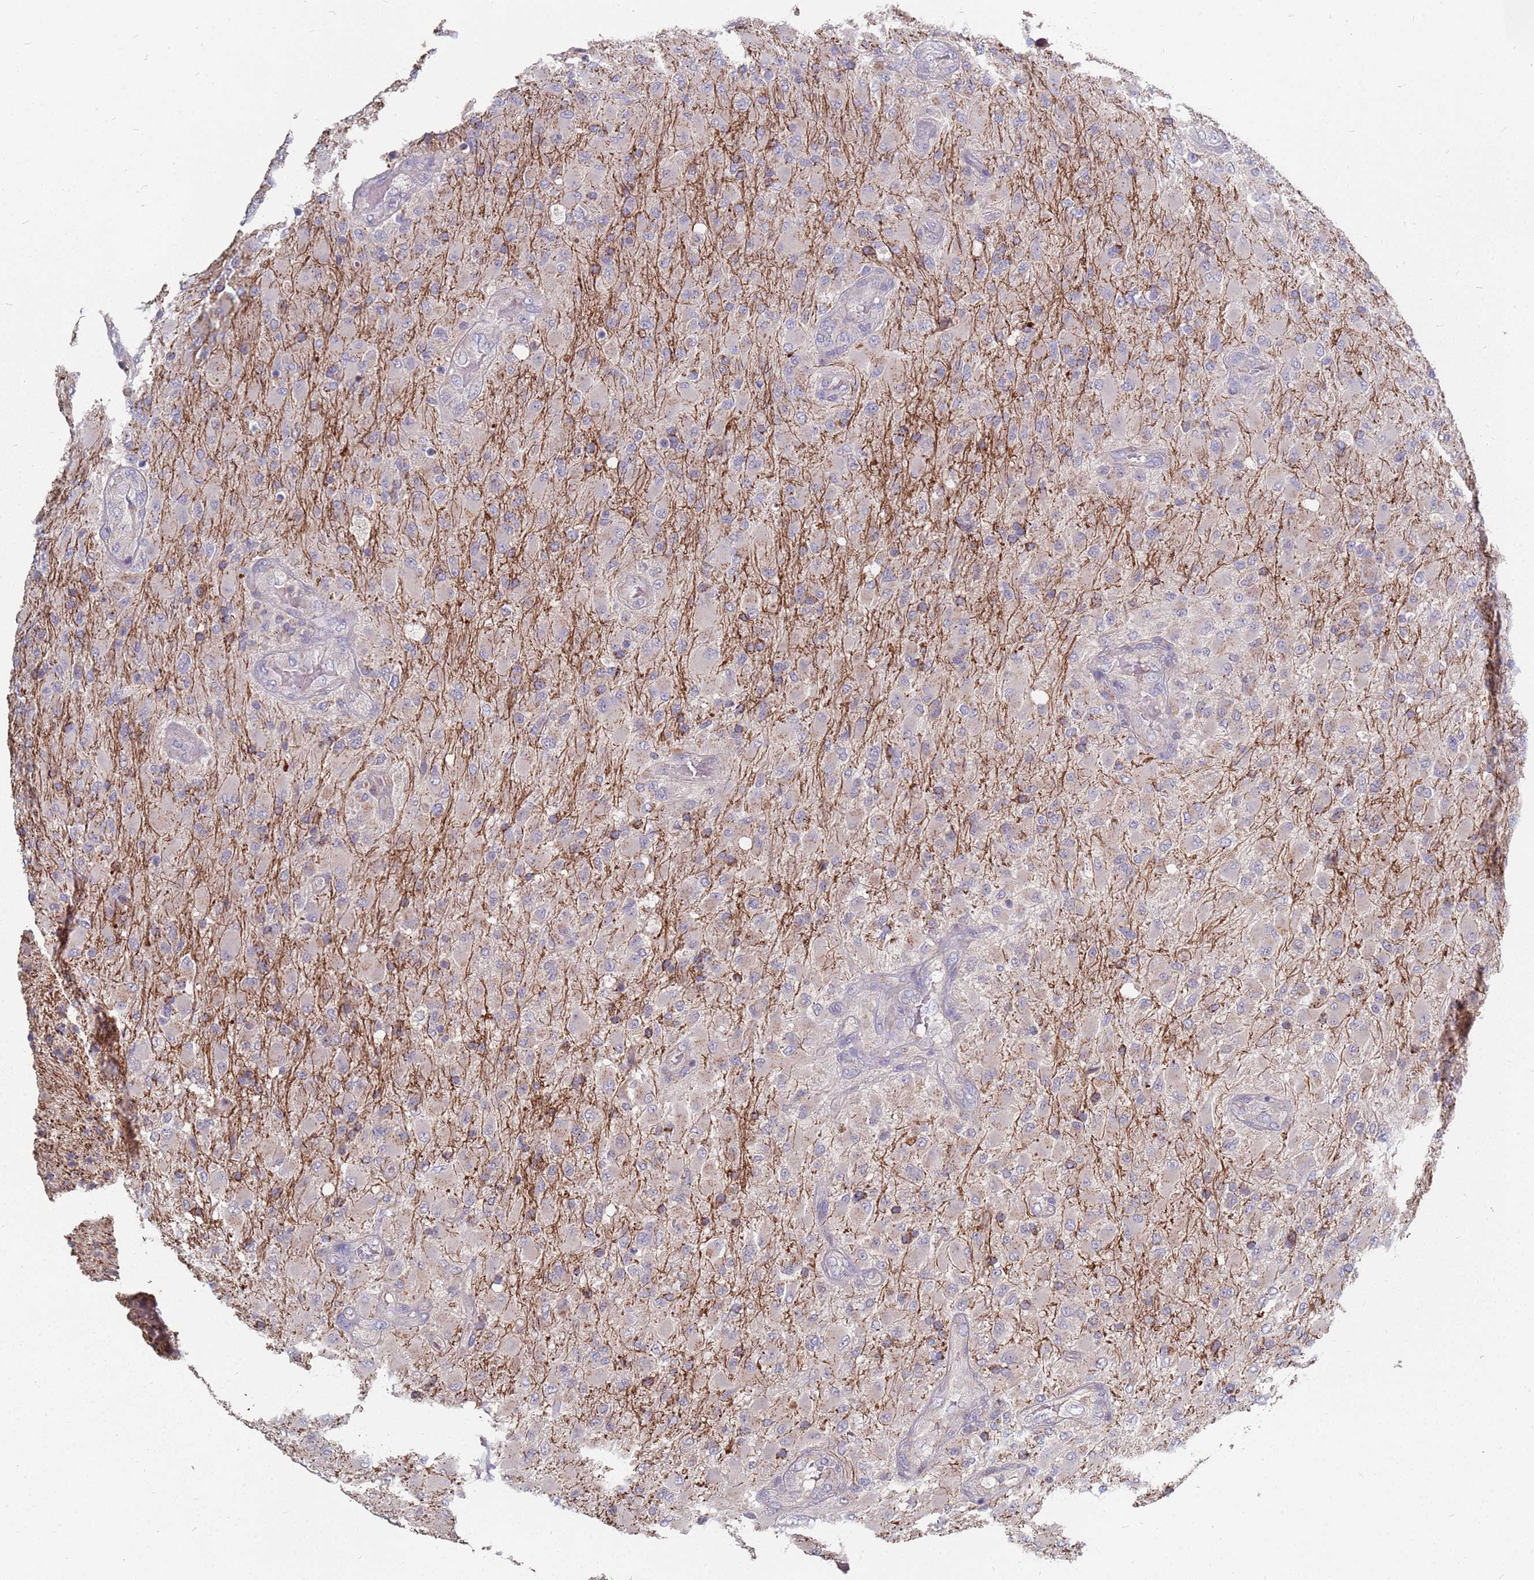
{"staining": {"intensity": "negative", "quantity": "none", "location": "none"}, "tissue": "glioma", "cell_type": "Tumor cells", "image_type": "cancer", "snomed": [{"axis": "morphology", "description": "Glioma, malignant, Low grade"}, {"axis": "topography", "description": "Brain"}], "caption": "This is a micrograph of immunohistochemistry (IHC) staining of malignant glioma (low-grade), which shows no expression in tumor cells. (Stains: DAB (3,3'-diaminobenzidine) immunohistochemistry with hematoxylin counter stain, Microscopy: brightfield microscopy at high magnification).", "gene": "TCEANC2", "patient": {"sex": "male", "age": 65}}